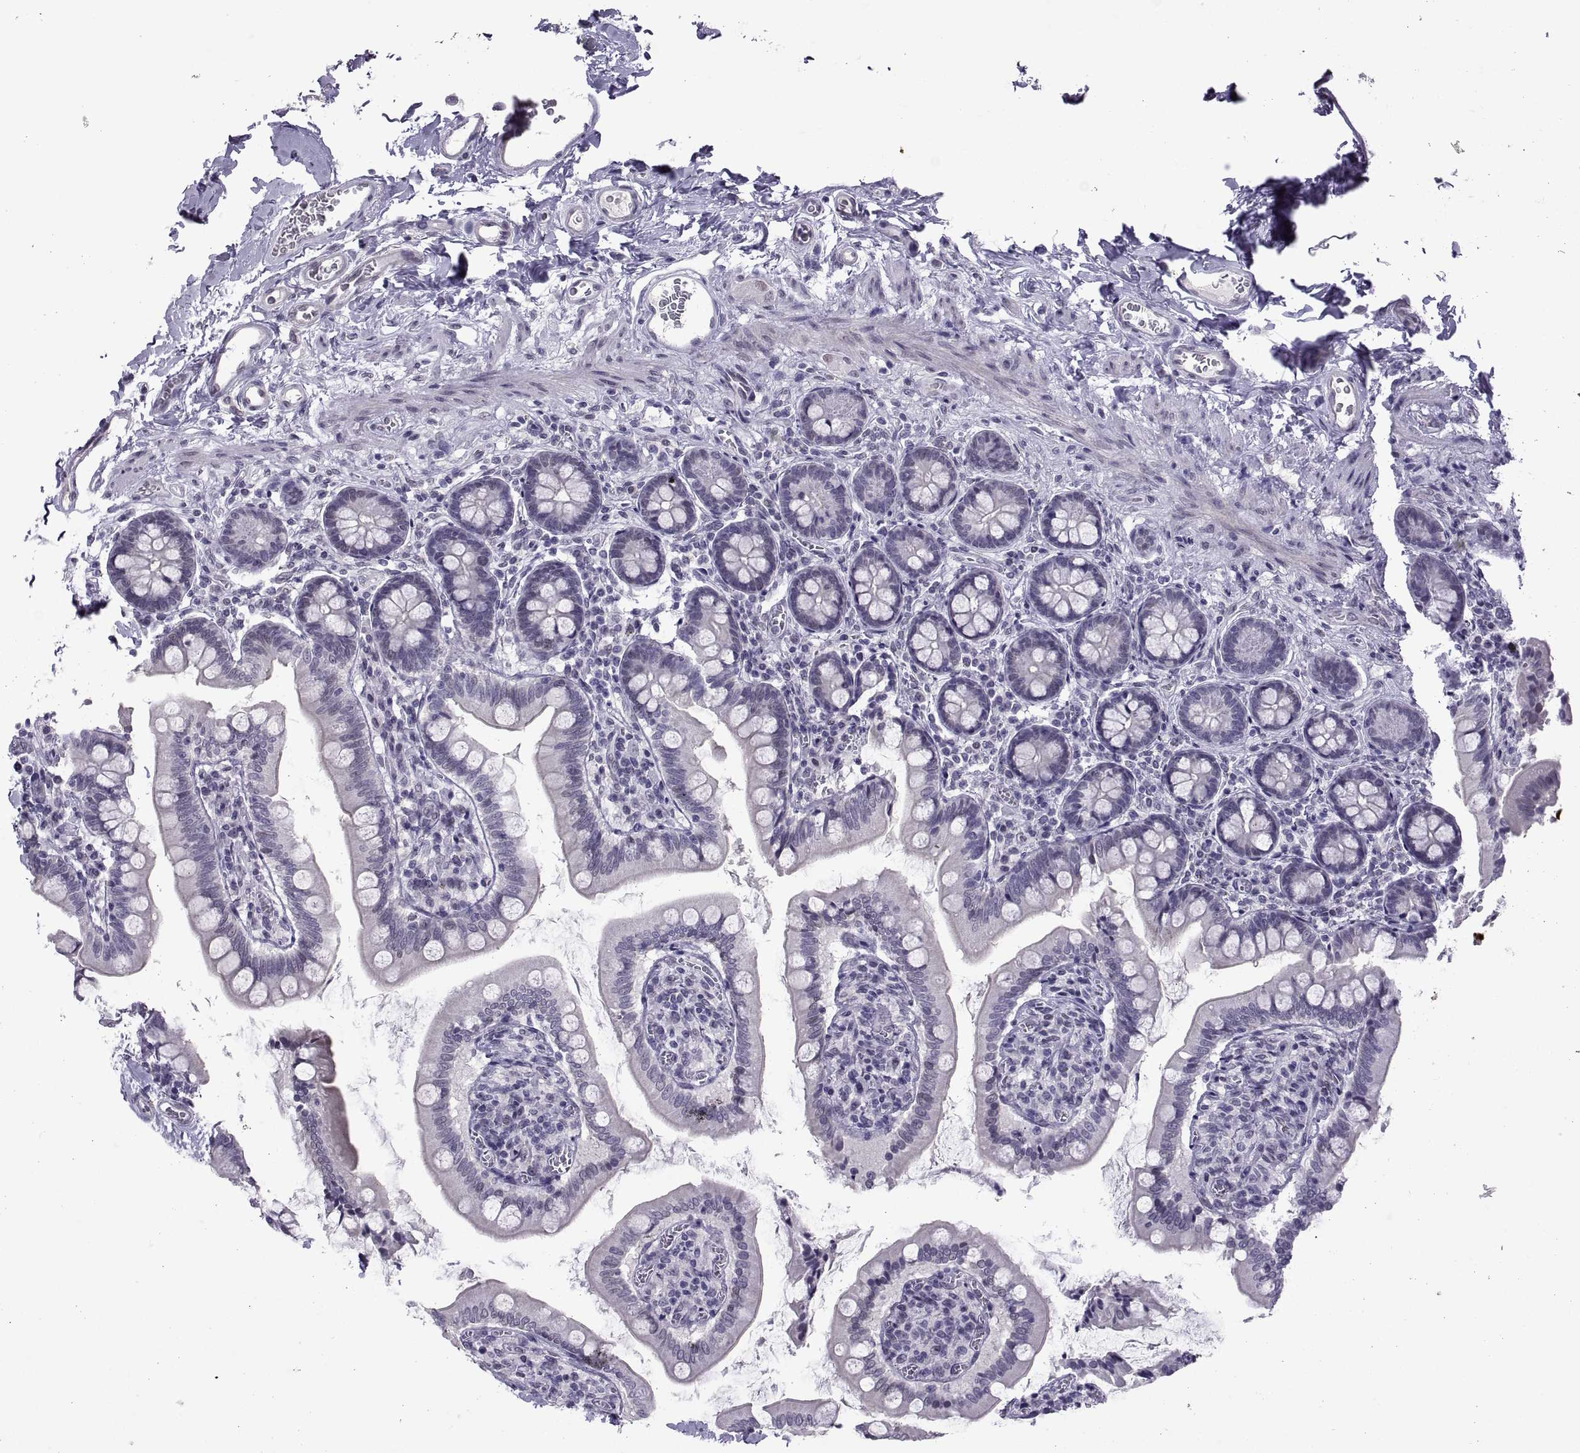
{"staining": {"intensity": "negative", "quantity": "none", "location": "none"}, "tissue": "small intestine", "cell_type": "Glandular cells", "image_type": "normal", "snomed": [{"axis": "morphology", "description": "Normal tissue, NOS"}, {"axis": "topography", "description": "Small intestine"}], "caption": "Immunohistochemistry photomicrograph of unremarkable human small intestine stained for a protein (brown), which shows no expression in glandular cells. Nuclei are stained in blue.", "gene": "KRT77", "patient": {"sex": "female", "age": 56}}